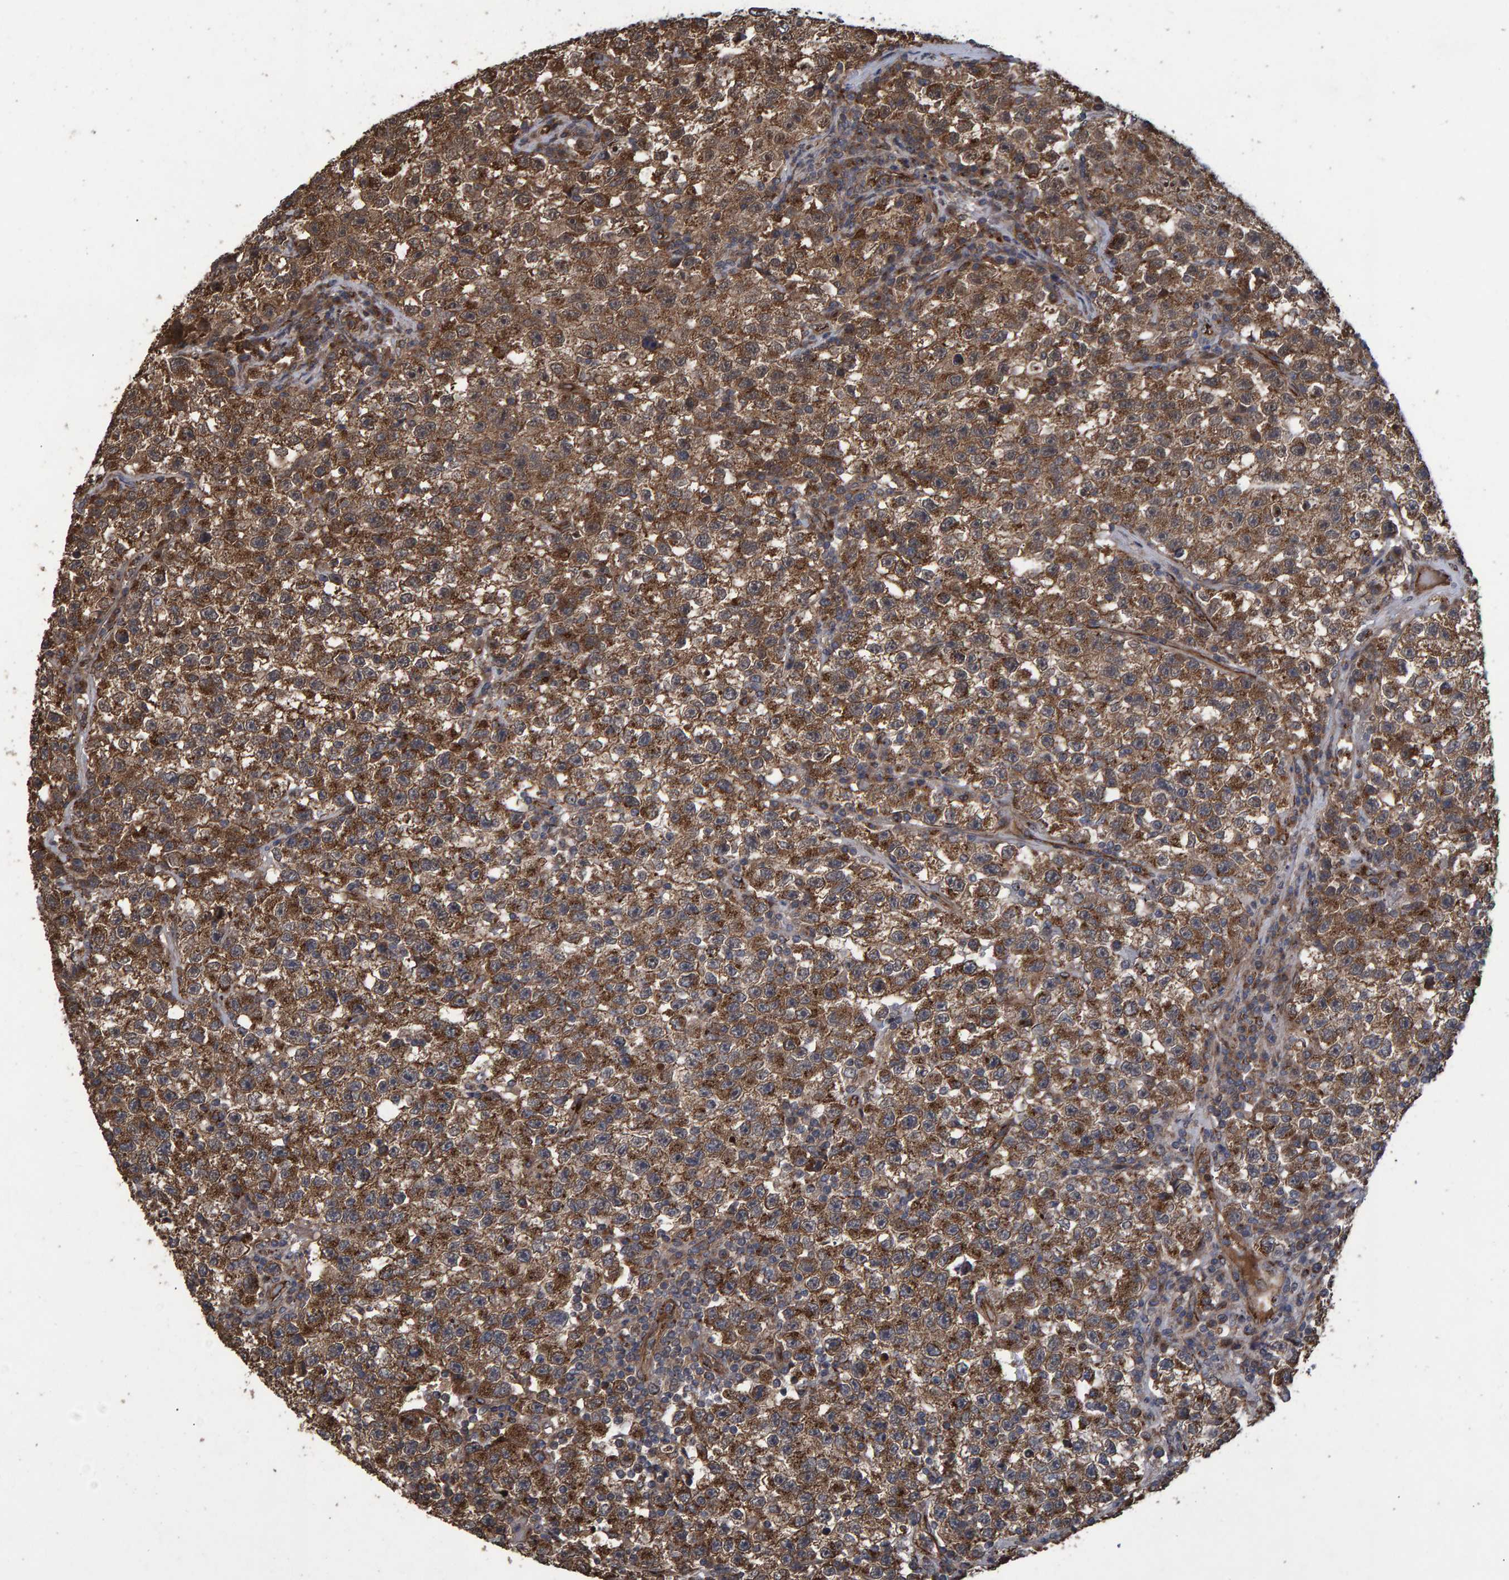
{"staining": {"intensity": "strong", "quantity": ">75%", "location": "cytoplasmic/membranous"}, "tissue": "testis cancer", "cell_type": "Tumor cells", "image_type": "cancer", "snomed": [{"axis": "morphology", "description": "Seminoma, NOS"}, {"axis": "topography", "description": "Testis"}], "caption": "Strong cytoplasmic/membranous staining is appreciated in approximately >75% of tumor cells in seminoma (testis).", "gene": "TRIM68", "patient": {"sex": "male", "age": 22}}